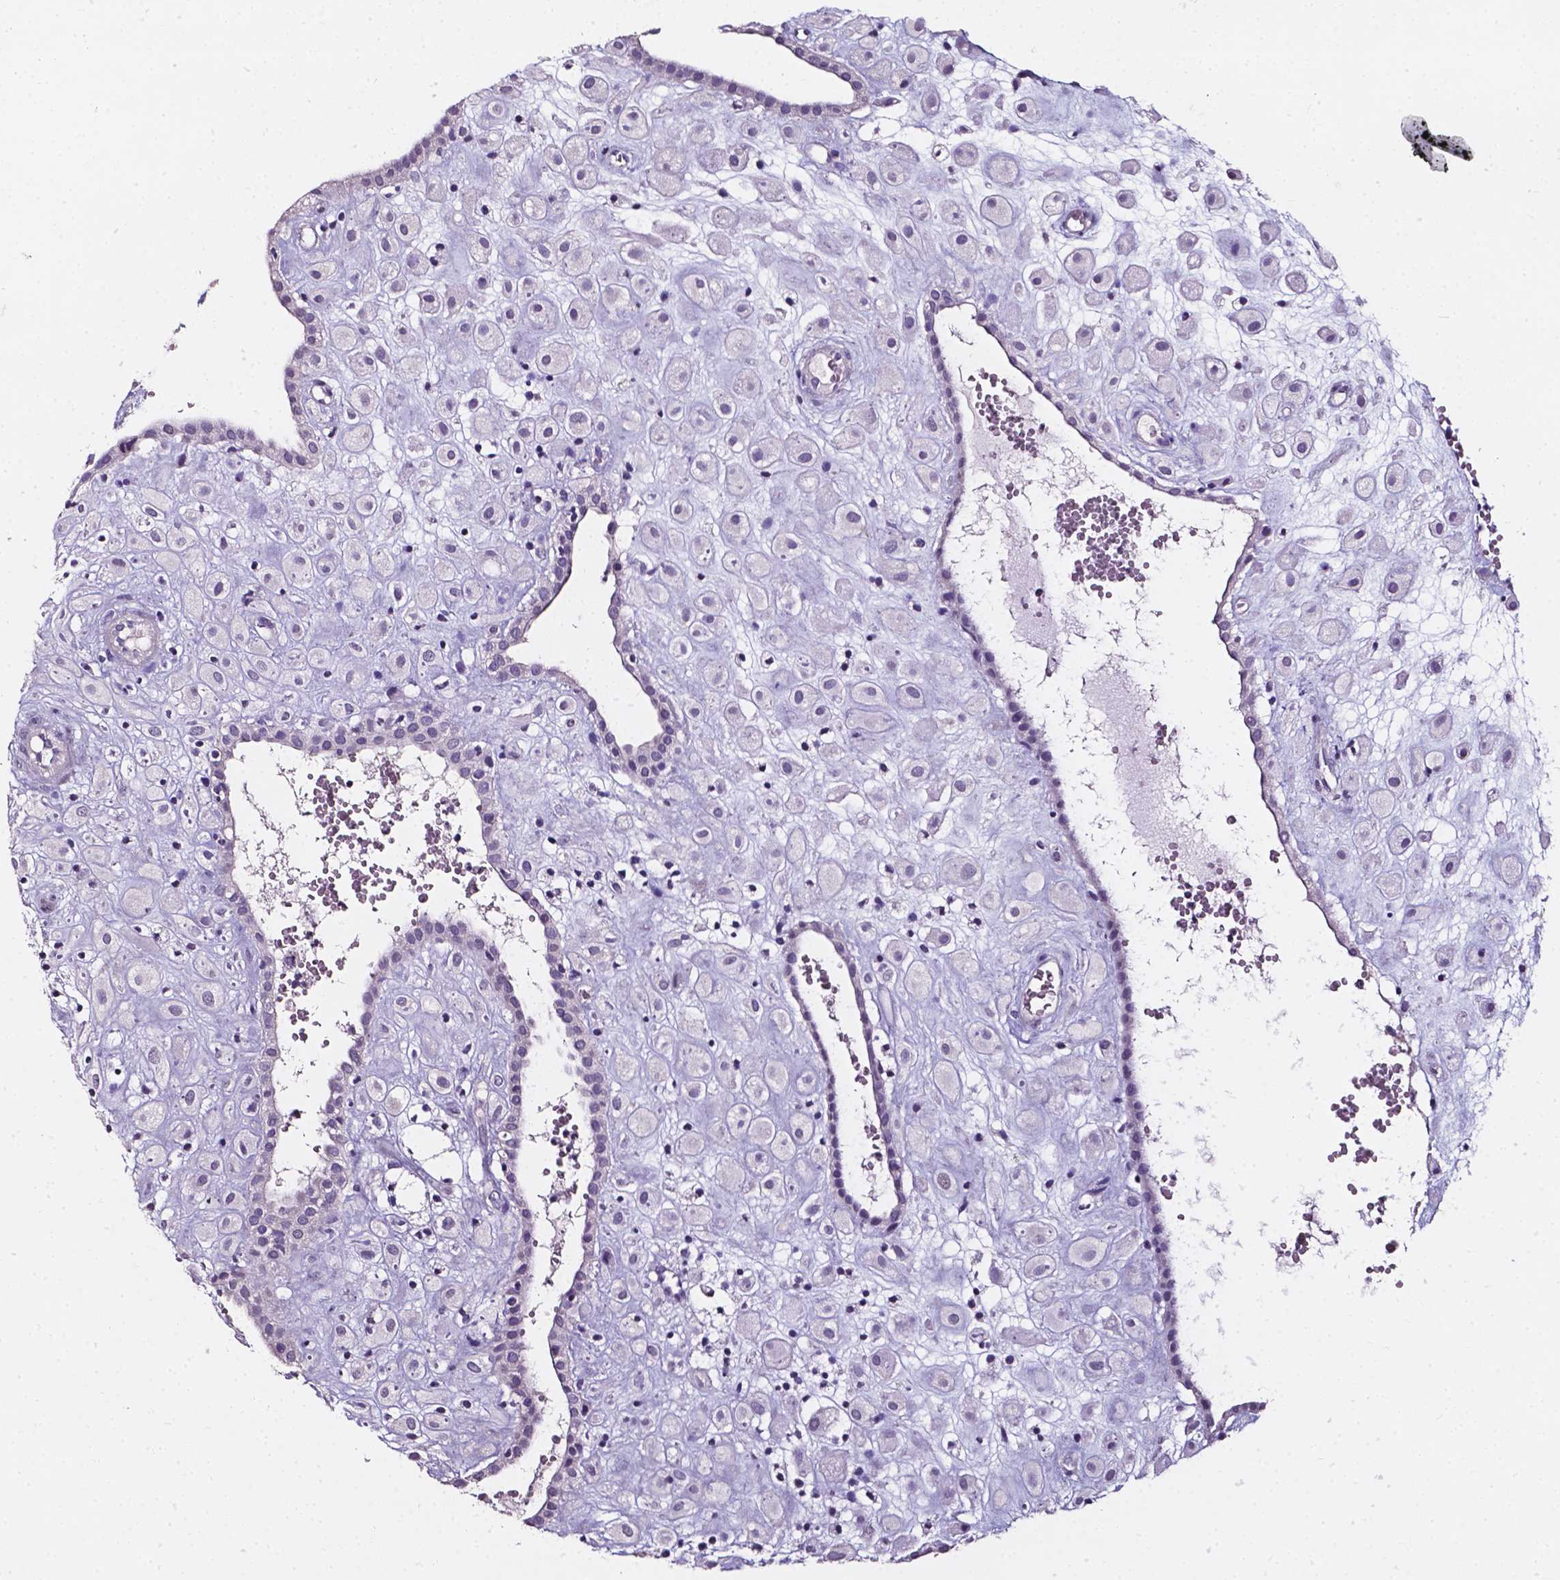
{"staining": {"intensity": "negative", "quantity": "none", "location": "none"}, "tissue": "placenta", "cell_type": "Decidual cells", "image_type": "normal", "snomed": [{"axis": "morphology", "description": "Normal tissue, NOS"}, {"axis": "topography", "description": "Placenta"}], "caption": "Decidual cells show no significant protein staining in normal placenta.", "gene": "AKR1B10", "patient": {"sex": "female", "age": 24}}